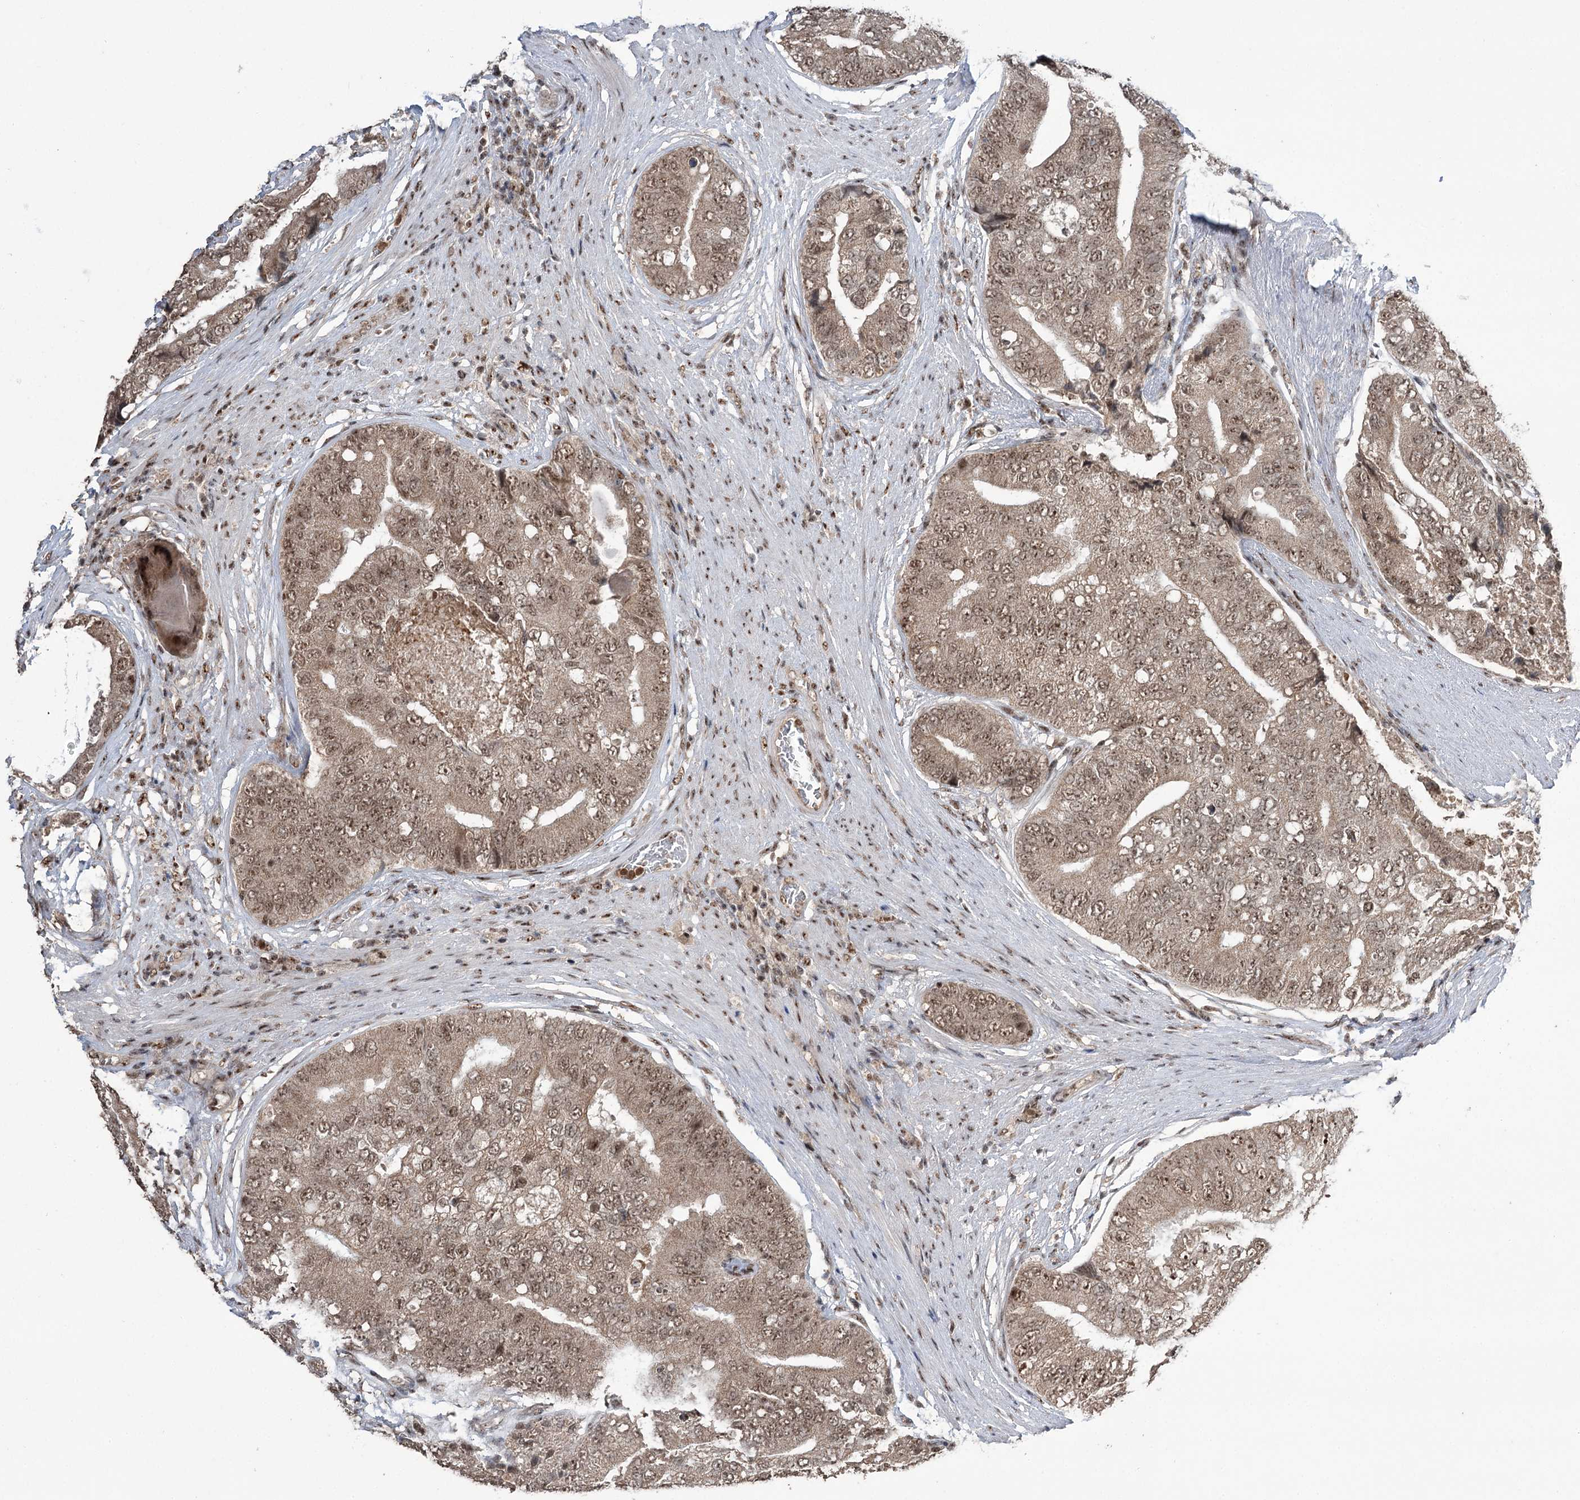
{"staining": {"intensity": "moderate", "quantity": ">75%", "location": "nuclear"}, "tissue": "prostate cancer", "cell_type": "Tumor cells", "image_type": "cancer", "snomed": [{"axis": "morphology", "description": "Adenocarcinoma, High grade"}, {"axis": "topography", "description": "Prostate"}], "caption": "IHC staining of prostate cancer, which displays medium levels of moderate nuclear expression in about >75% of tumor cells indicating moderate nuclear protein positivity. The staining was performed using DAB (brown) for protein detection and nuclei were counterstained in hematoxylin (blue).", "gene": "ERCC3", "patient": {"sex": "male", "age": 70}}